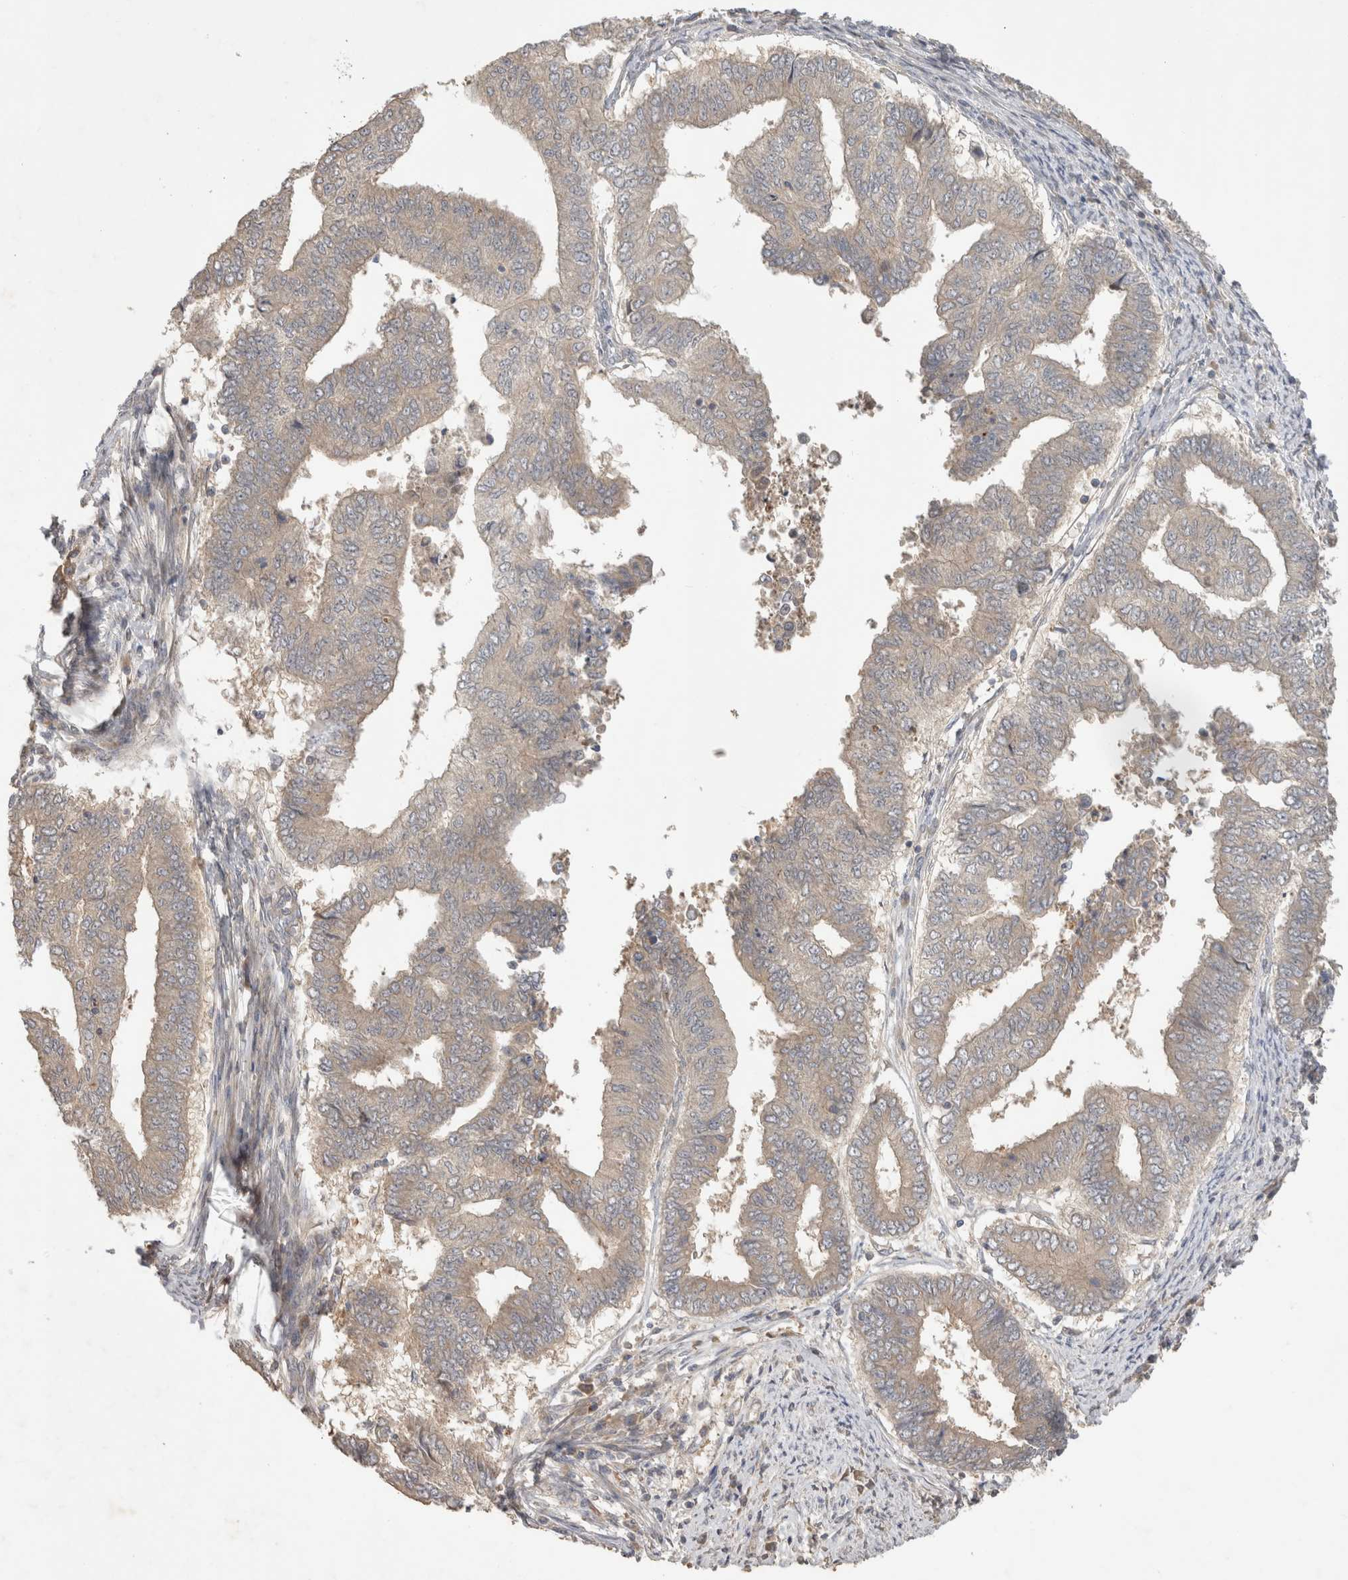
{"staining": {"intensity": "weak", "quantity": "<25%", "location": "cytoplasmic/membranous"}, "tissue": "endometrial cancer", "cell_type": "Tumor cells", "image_type": "cancer", "snomed": [{"axis": "morphology", "description": "Polyp, NOS"}, {"axis": "morphology", "description": "Adenocarcinoma, NOS"}, {"axis": "morphology", "description": "Adenoma, NOS"}, {"axis": "topography", "description": "Endometrium"}], "caption": "The immunohistochemistry photomicrograph has no significant staining in tumor cells of endometrial cancer tissue.", "gene": "PPP1R42", "patient": {"sex": "female", "age": 79}}